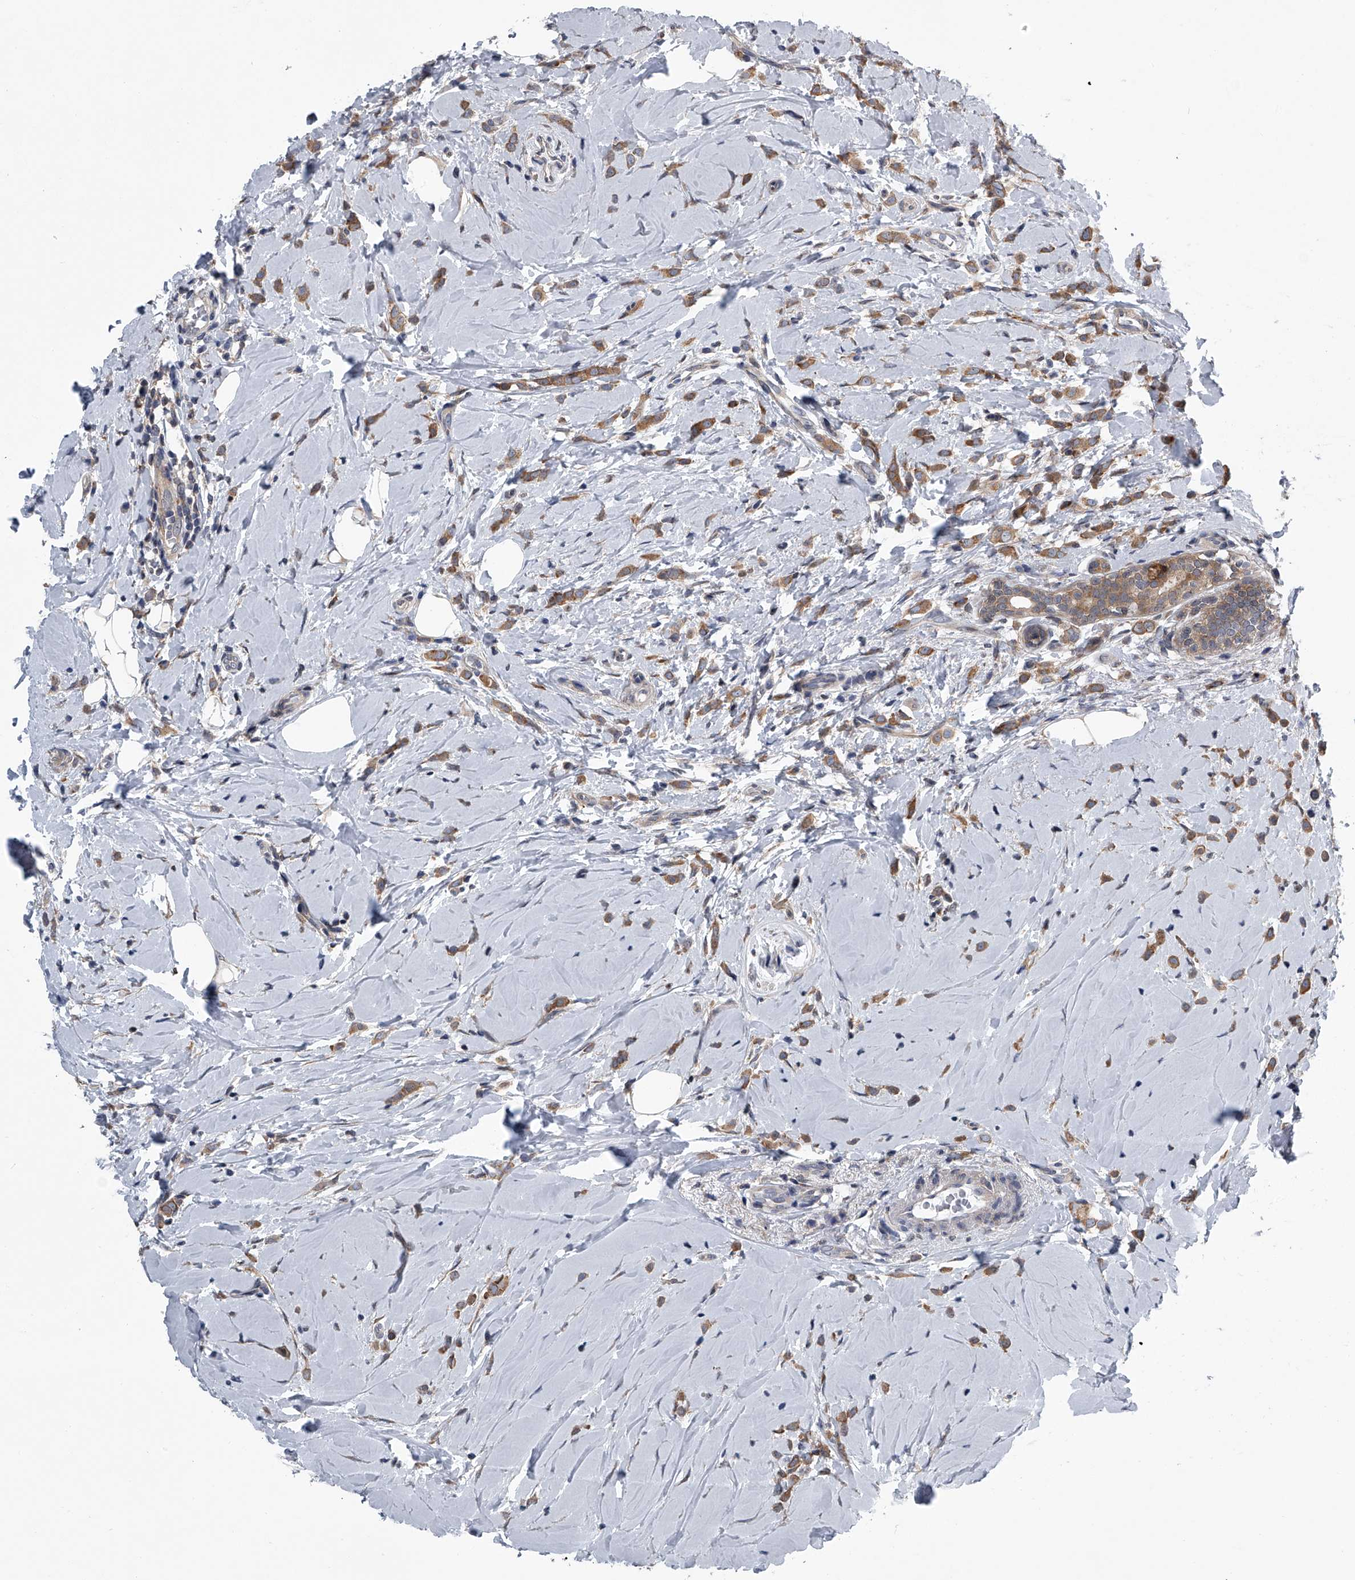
{"staining": {"intensity": "moderate", "quantity": ">75%", "location": "cytoplasmic/membranous"}, "tissue": "breast cancer", "cell_type": "Tumor cells", "image_type": "cancer", "snomed": [{"axis": "morphology", "description": "Lobular carcinoma"}, {"axis": "topography", "description": "Breast"}], "caption": "Brown immunohistochemical staining in breast cancer (lobular carcinoma) demonstrates moderate cytoplasmic/membranous staining in approximately >75% of tumor cells.", "gene": "PPP2R5D", "patient": {"sex": "female", "age": 47}}